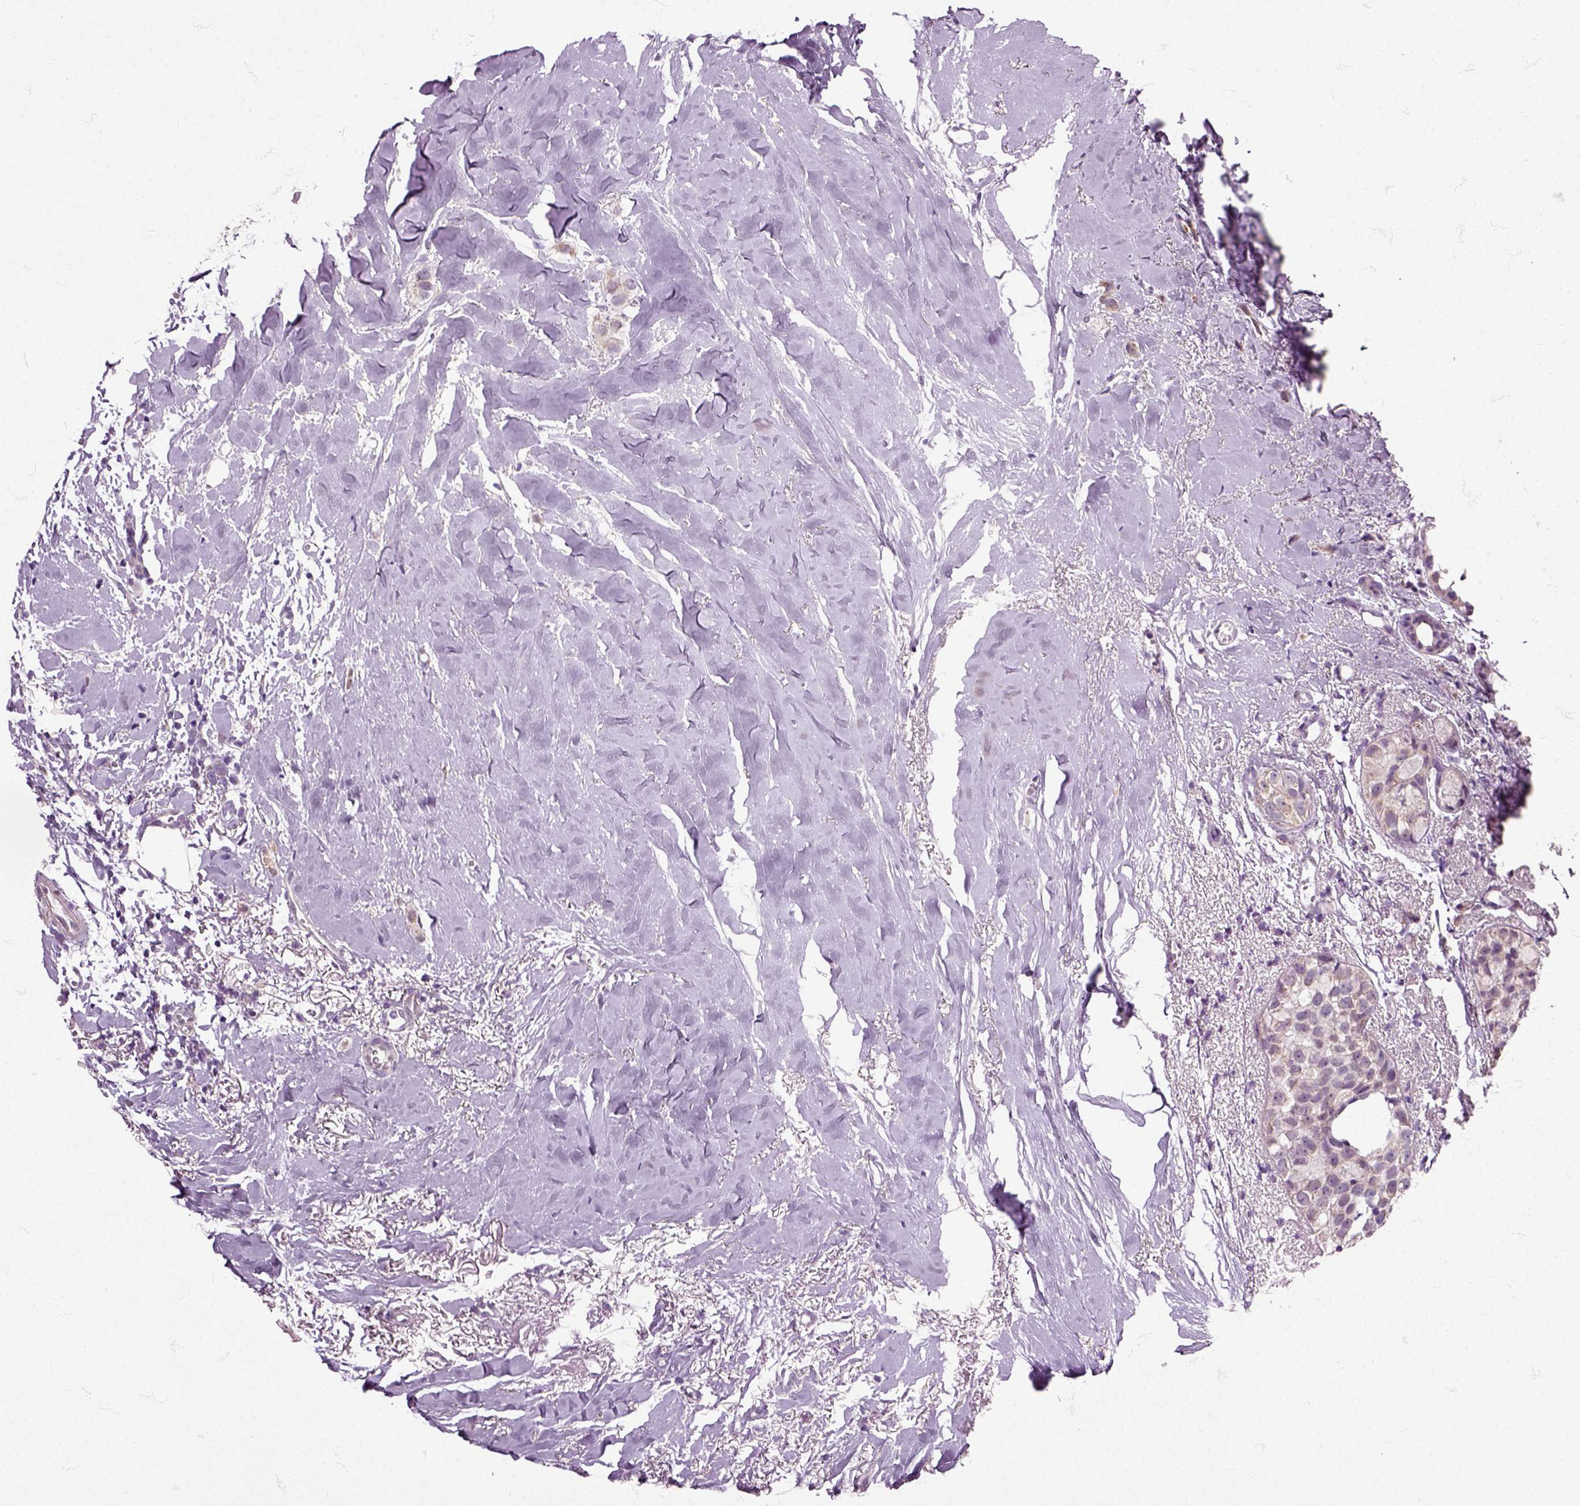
{"staining": {"intensity": "weak", "quantity": "25%-75%", "location": "cytoplasmic/membranous"}, "tissue": "breast cancer", "cell_type": "Tumor cells", "image_type": "cancer", "snomed": [{"axis": "morphology", "description": "Duct carcinoma"}, {"axis": "topography", "description": "Breast"}], "caption": "A histopathology image of human breast cancer (invasive ductal carcinoma) stained for a protein displays weak cytoplasmic/membranous brown staining in tumor cells.", "gene": "HSPA2", "patient": {"sex": "female", "age": 85}}